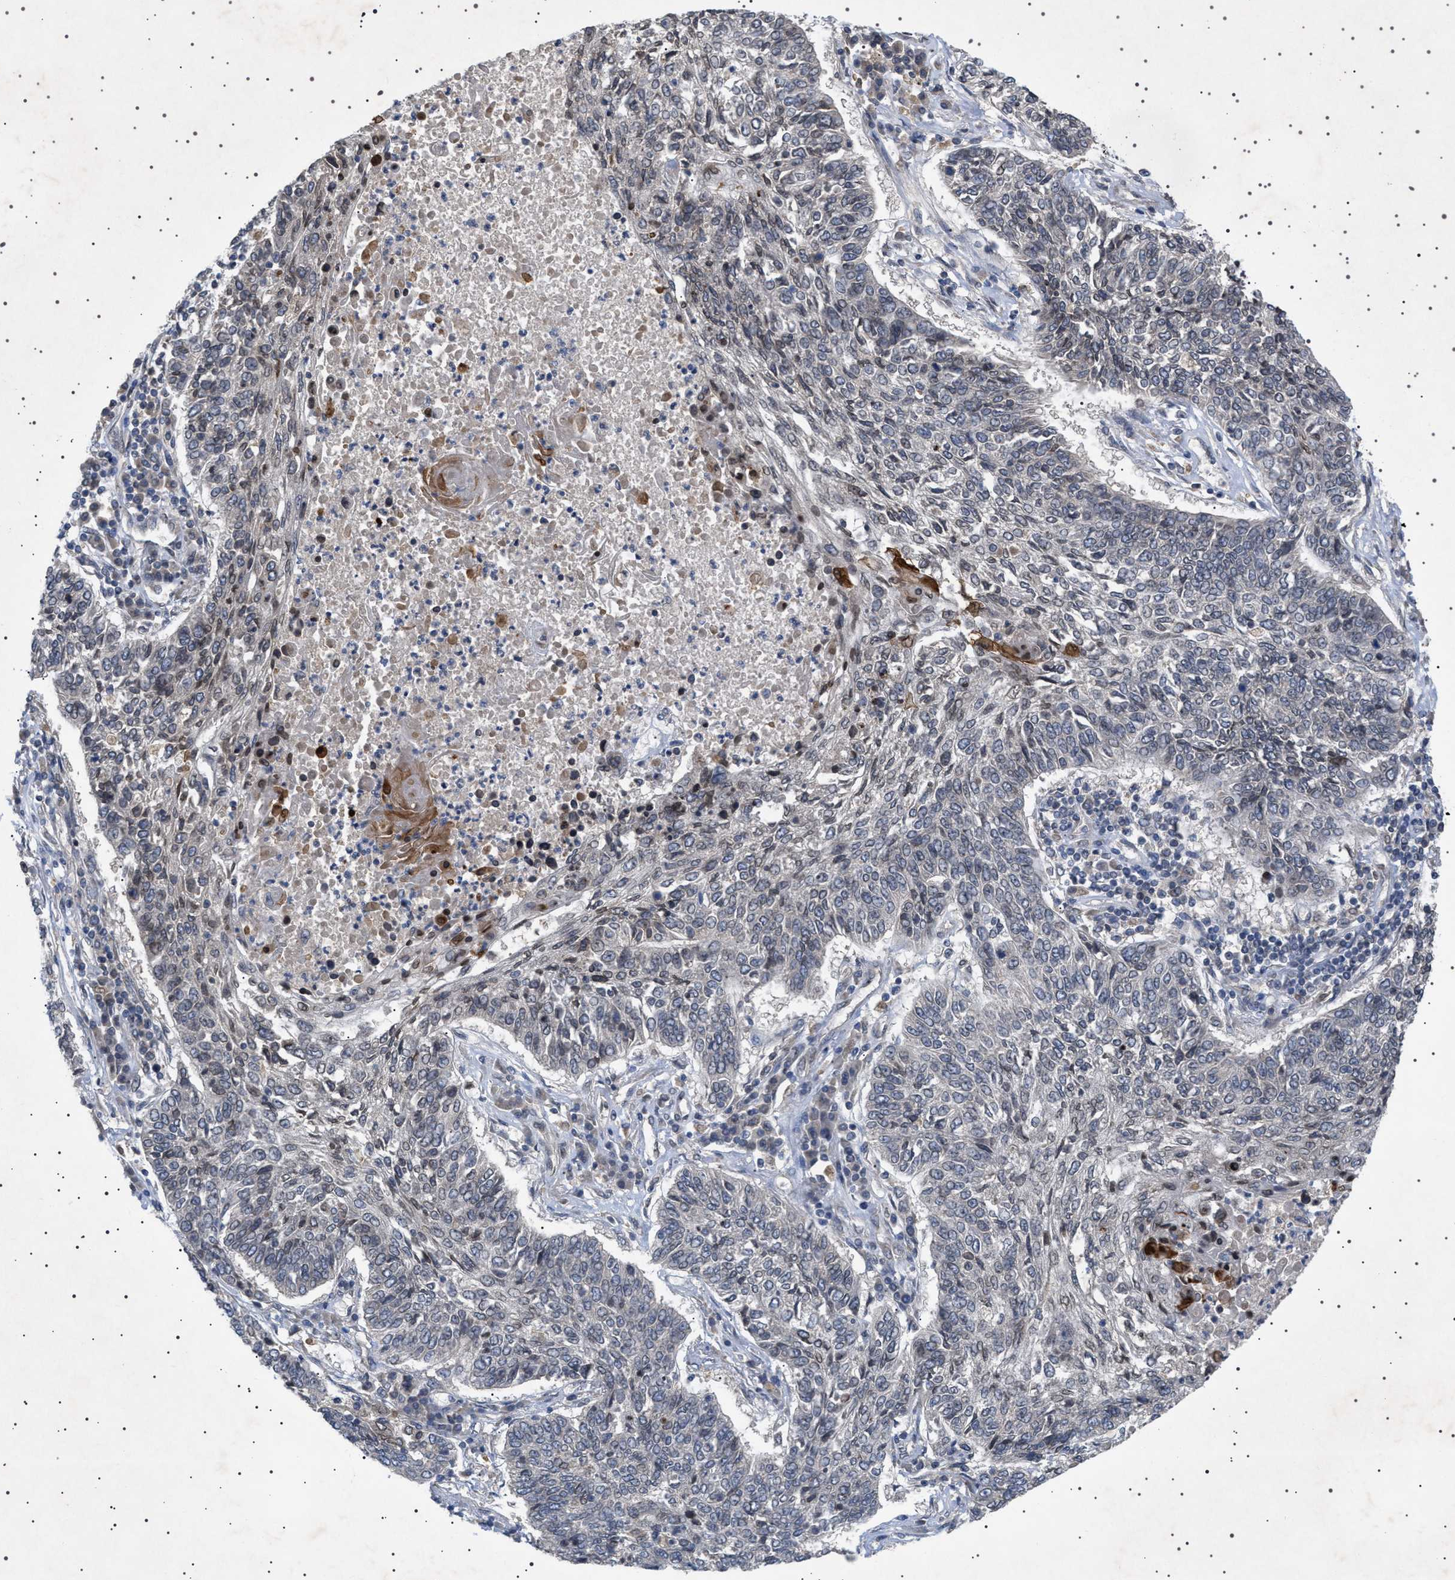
{"staining": {"intensity": "weak", "quantity": "<25%", "location": "cytoplasmic/membranous,nuclear"}, "tissue": "lung cancer", "cell_type": "Tumor cells", "image_type": "cancer", "snomed": [{"axis": "morphology", "description": "Normal tissue, NOS"}, {"axis": "morphology", "description": "Squamous cell carcinoma, NOS"}, {"axis": "topography", "description": "Cartilage tissue"}, {"axis": "topography", "description": "Bronchus"}, {"axis": "topography", "description": "Lung"}], "caption": "Immunohistochemistry (IHC) histopathology image of human squamous cell carcinoma (lung) stained for a protein (brown), which shows no staining in tumor cells.", "gene": "NUP93", "patient": {"sex": "female", "age": 49}}